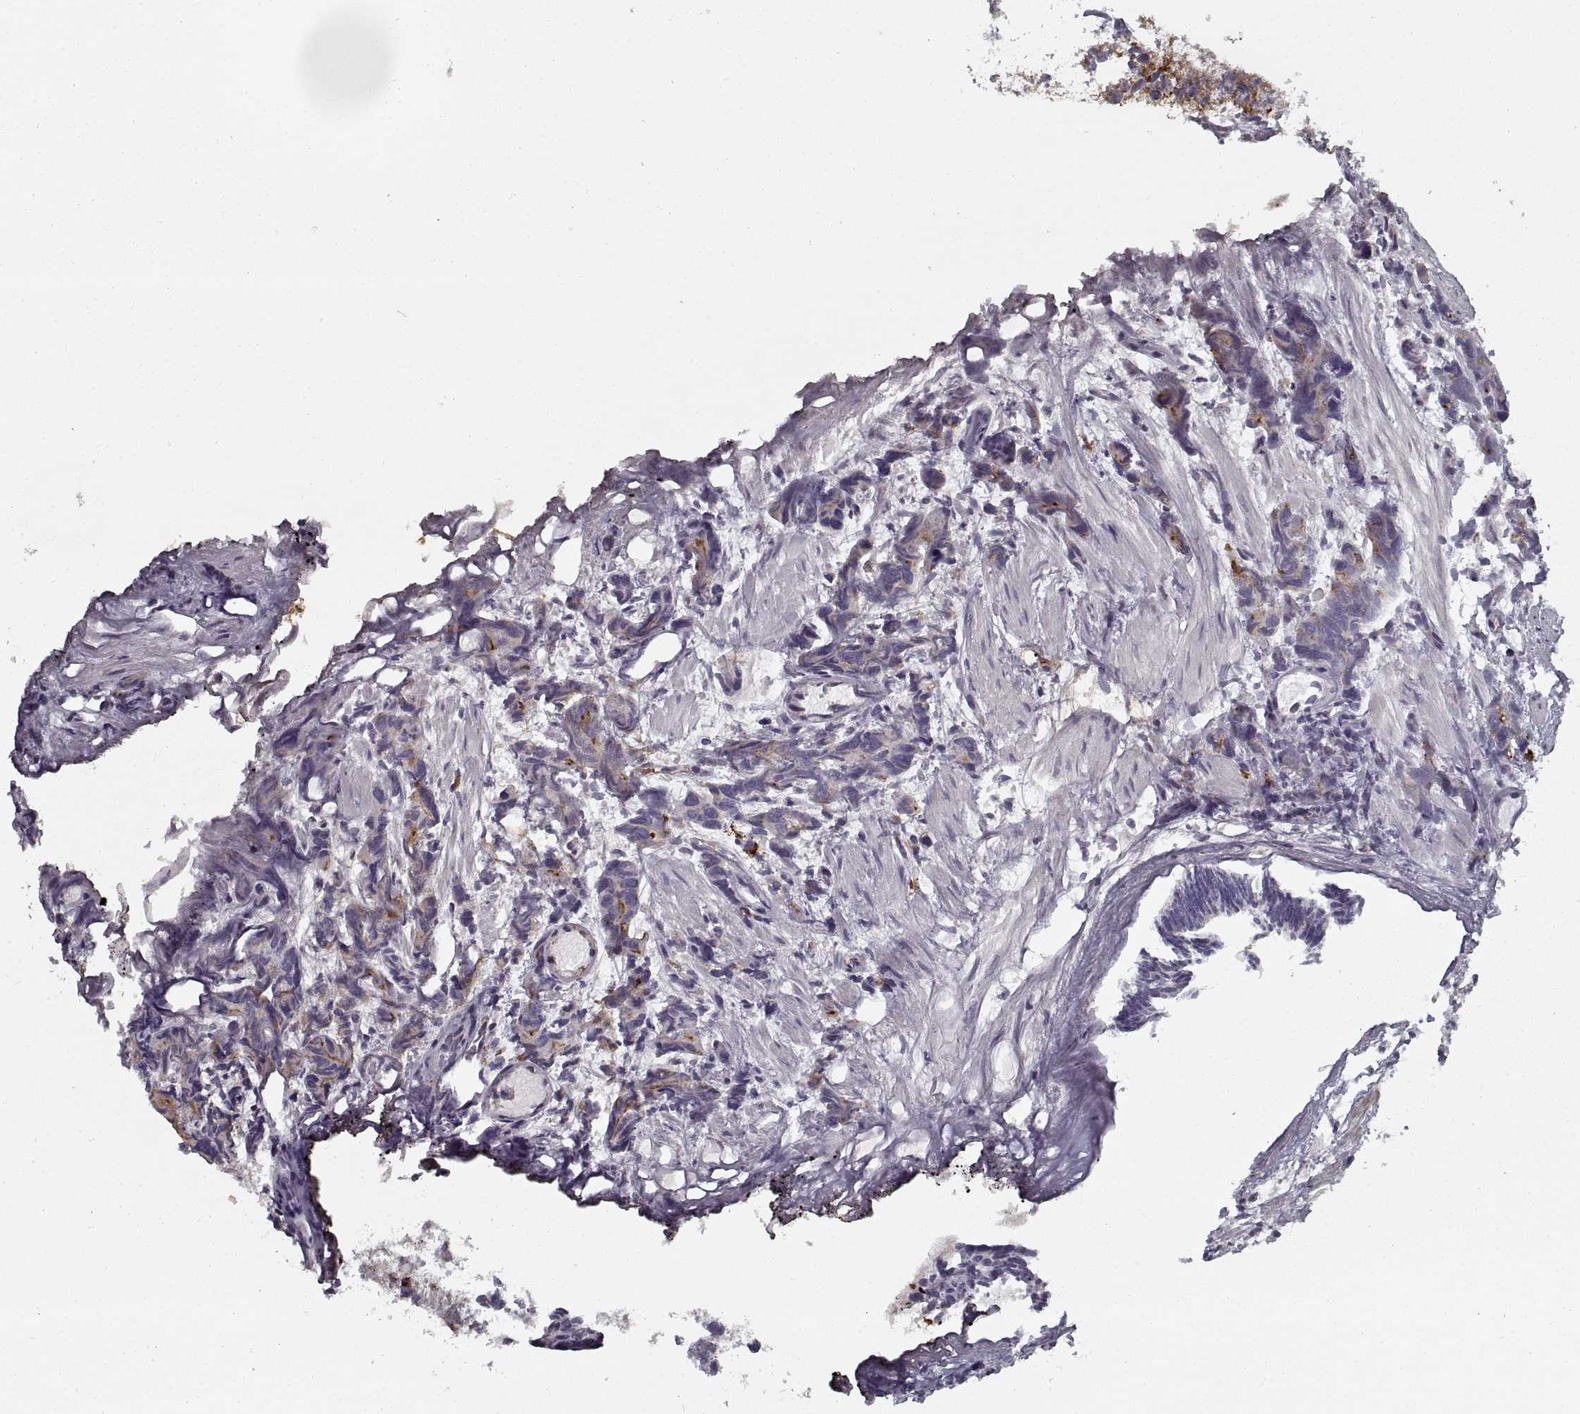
{"staining": {"intensity": "weak", "quantity": "<25%", "location": "cytoplasmic/membranous"}, "tissue": "prostate cancer", "cell_type": "Tumor cells", "image_type": "cancer", "snomed": [{"axis": "morphology", "description": "Adenocarcinoma, High grade"}, {"axis": "topography", "description": "Prostate"}], "caption": "Immunohistochemistry (IHC) photomicrograph of neoplastic tissue: human prostate cancer stained with DAB (3,3'-diaminobenzidine) demonstrates no significant protein positivity in tumor cells.", "gene": "GAD2", "patient": {"sex": "male", "age": 77}}